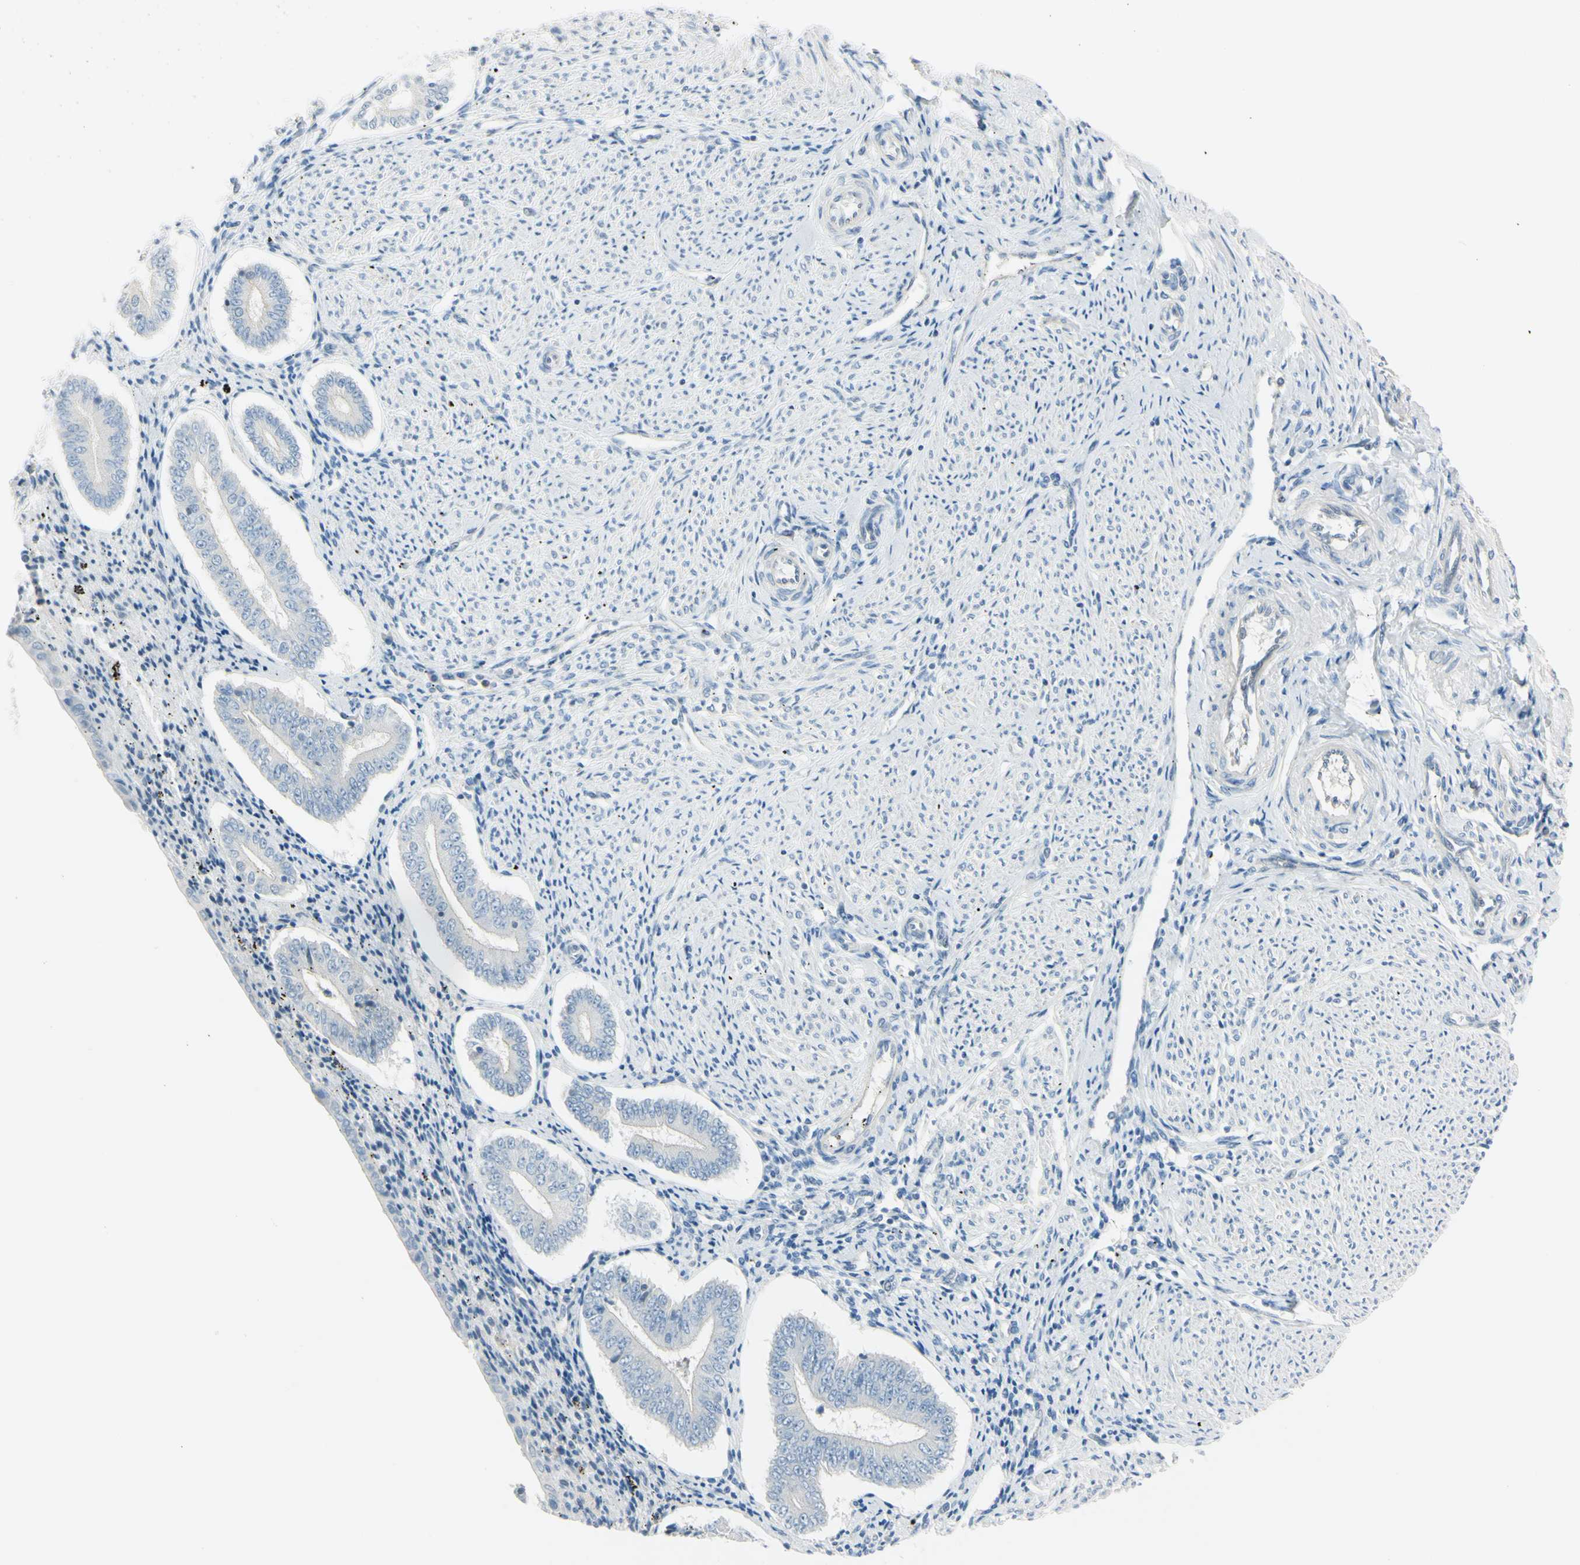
{"staining": {"intensity": "negative", "quantity": "none", "location": "none"}, "tissue": "endometrium", "cell_type": "Cells in endometrial stroma", "image_type": "normal", "snomed": [{"axis": "morphology", "description": "Normal tissue, NOS"}, {"axis": "topography", "description": "Endometrium"}], "caption": "Micrograph shows no significant protein staining in cells in endometrial stroma of normal endometrium. Brightfield microscopy of immunohistochemistry (IHC) stained with DAB (3,3'-diaminobenzidine) (brown) and hematoxylin (blue), captured at high magnification.", "gene": "ASB9", "patient": {"sex": "female", "age": 42}}